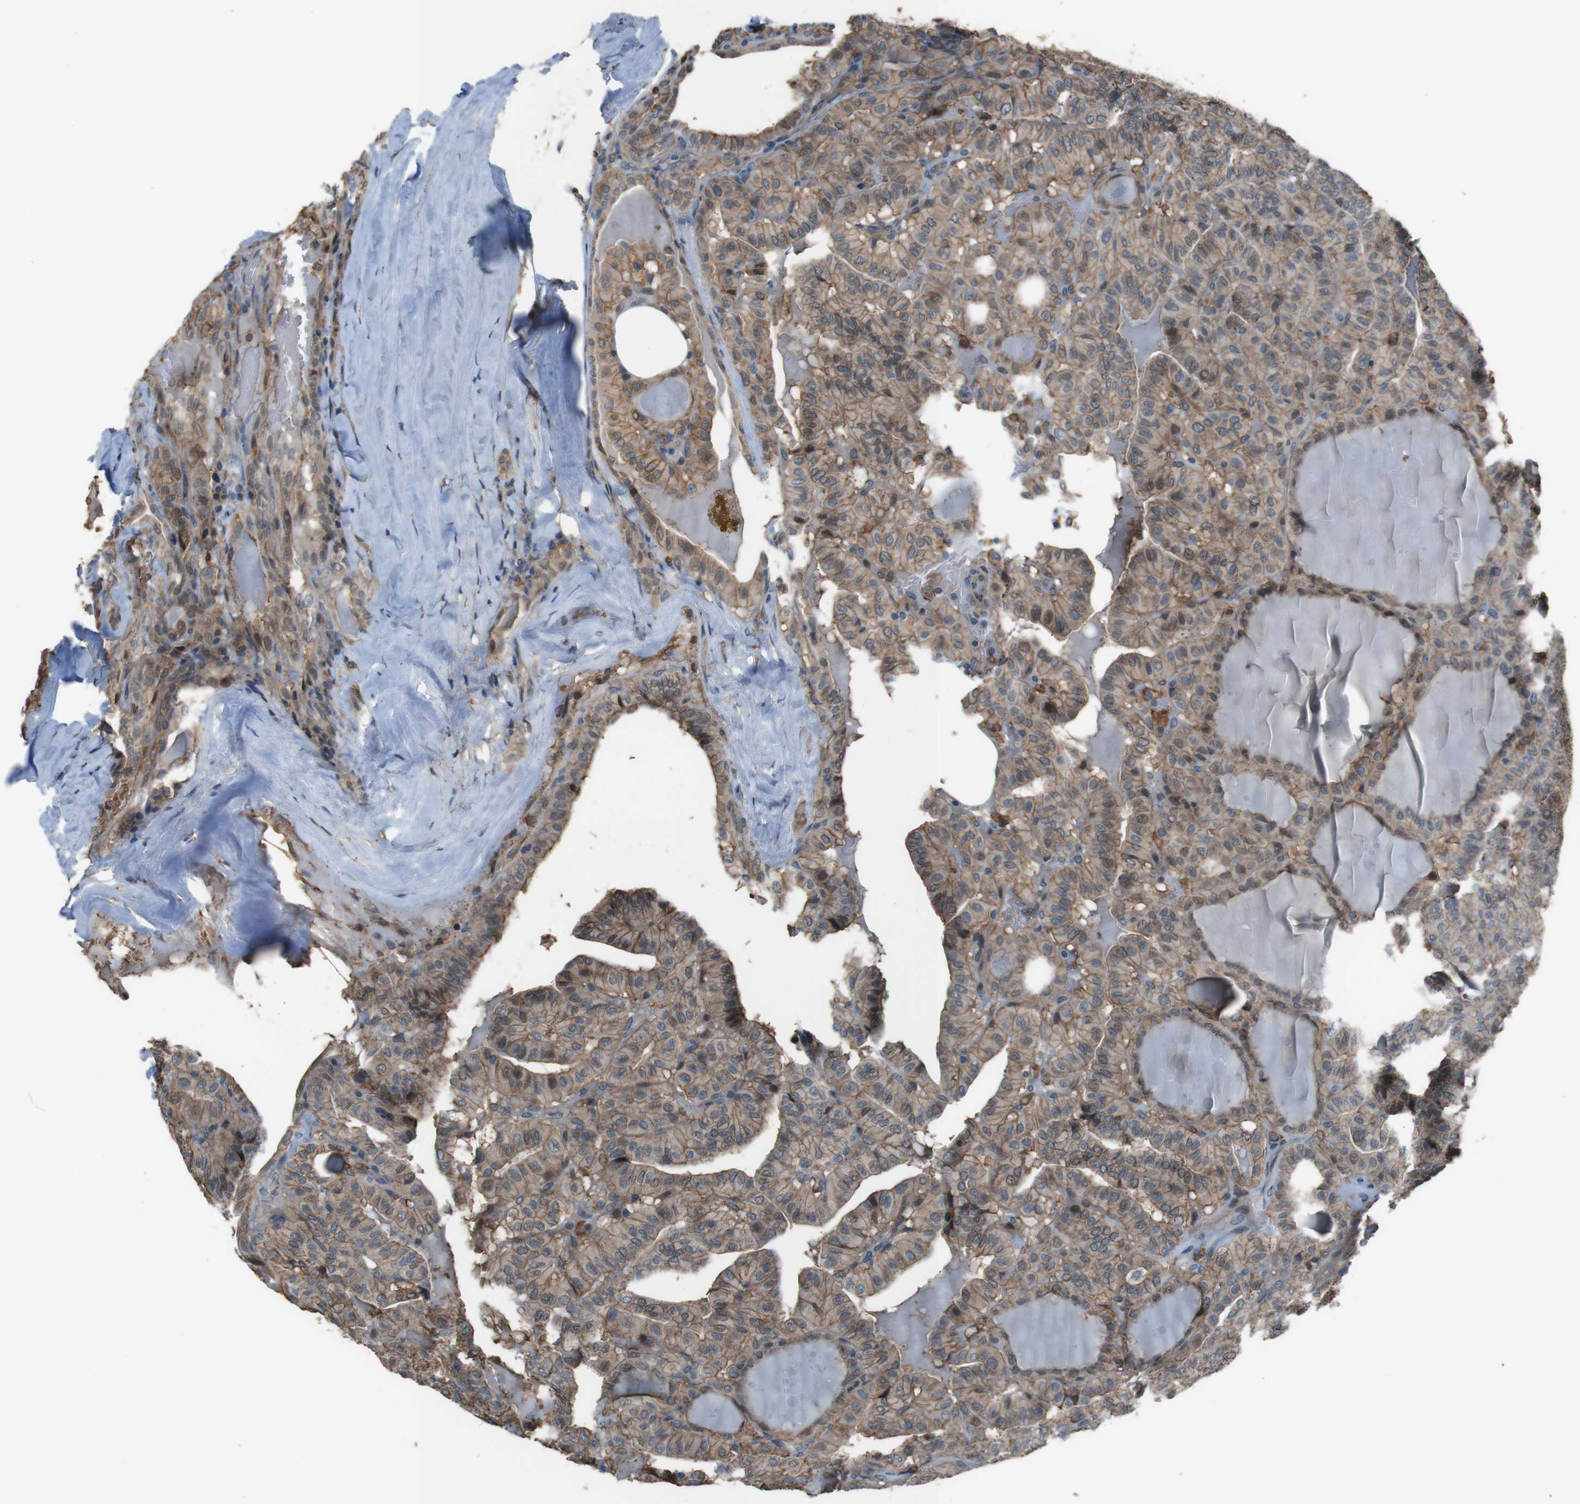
{"staining": {"intensity": "weak", "quantity": "25%-75%", "location": "cytoplasmic/membranous"}, "tissue": "head and neck cancer", "cell_type": "Tumor cells", "image_type": "cancer", "snomed": [{"axis": "morphology", "description": "Squamous cell carcinoma, NOS"}, {"axis": "topography", "description": "Oral tissue"}, {"axis": "topography", "description": "Head-Neck"}], "caption": "The micrograph shows immunohistochemical staining of squamous cell carcinoma (head and neck). There is weak cytoplasmic/membranous staining is identified in about 25%-75% of tumor cells.", "gene": "ATP2B1", "patient": {"sex": "female", "age": 50}}